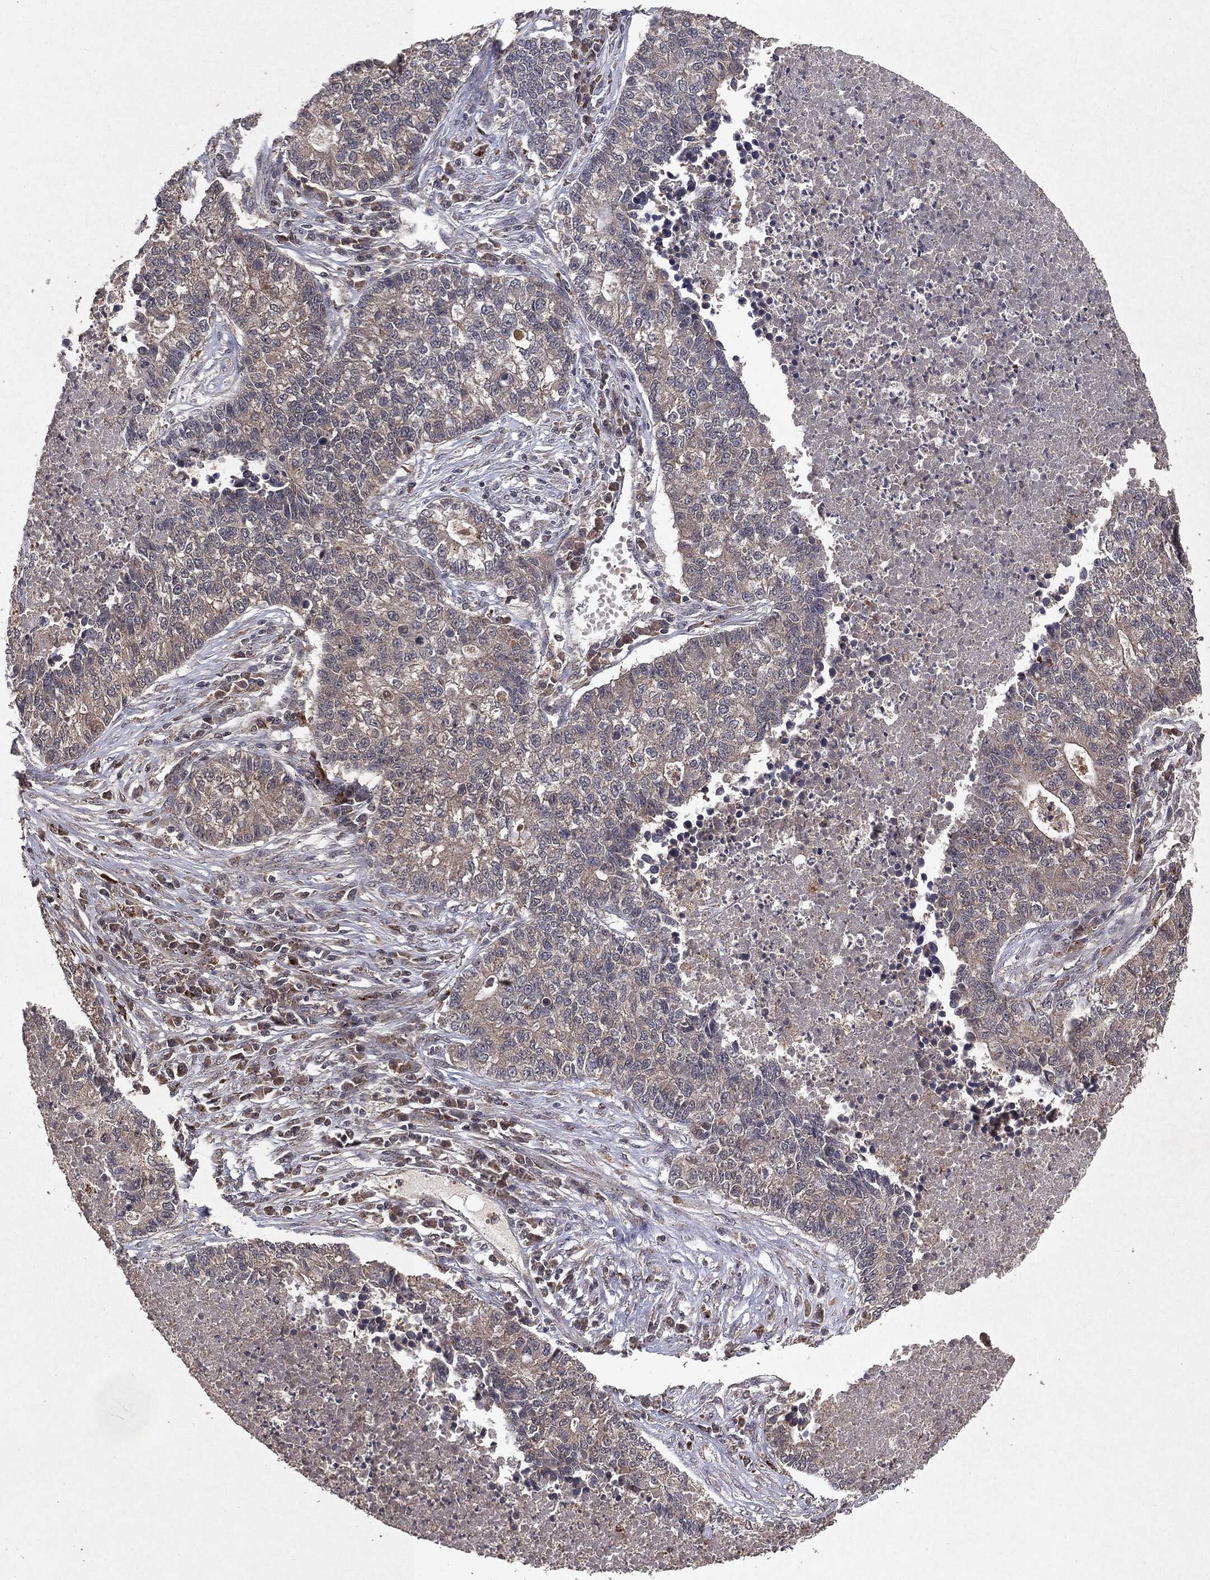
{"staining": {"intensity": "negative", "quantity": "none", "location": "none"}, "tissue": "lung cancer", "cell_type": "Tumor cells", "image_type": "cancer", "snomed": [{"axis": "morphology", "description": "Adenocarcinoma, NOS"}, {"axis": "topography", "description": "Lung"}], "caption": "IHC of human lung adenocarcinoma shows no expression in tumor cells. (IHC, brightfield microscopy, high magnification).", "gene": "MTOR", "patient": {"sex": "male", "age": 57}}